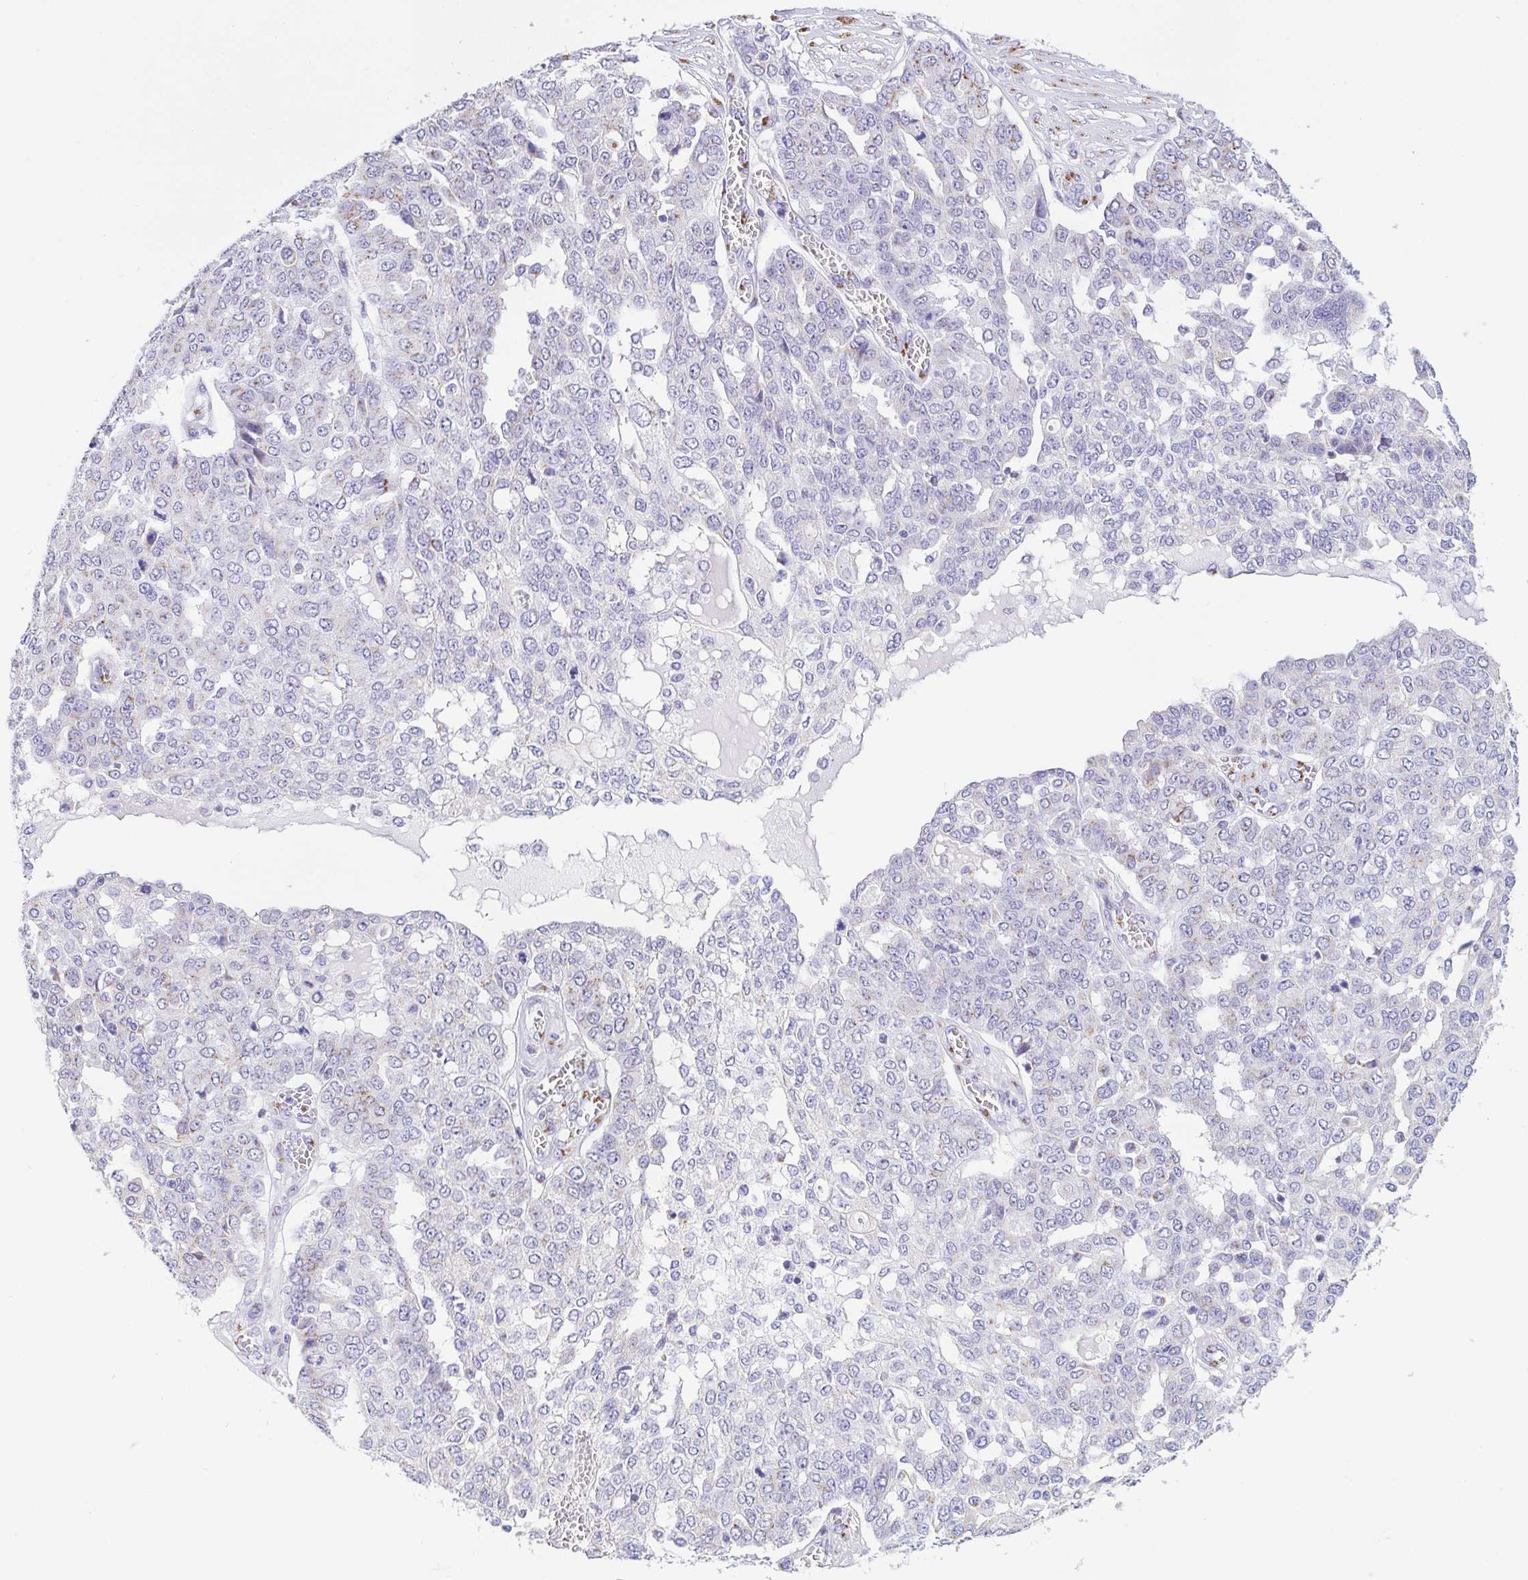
{"staining": {"intensity": "negative", "quantity": "none", "location": "none"}, "tissue": "ovarian cancer", "cell_type": "Tumor cells", "image_type": "cancer", "snomed": [{"axis": "morphology", "description": "Cystadenocarcinoma, serous, NOS"}, {"axis": "topography", "description": "Soft tissue"}, {"axis": "topography", "description": "Ovary"}], "caption": "The histopathology image reveals no significant positivity in tumor cells of serous cystadenocarcinoma (ovarian).", "gene": "SULT1B1", "patient": {"sex": "female", "age": 57}}